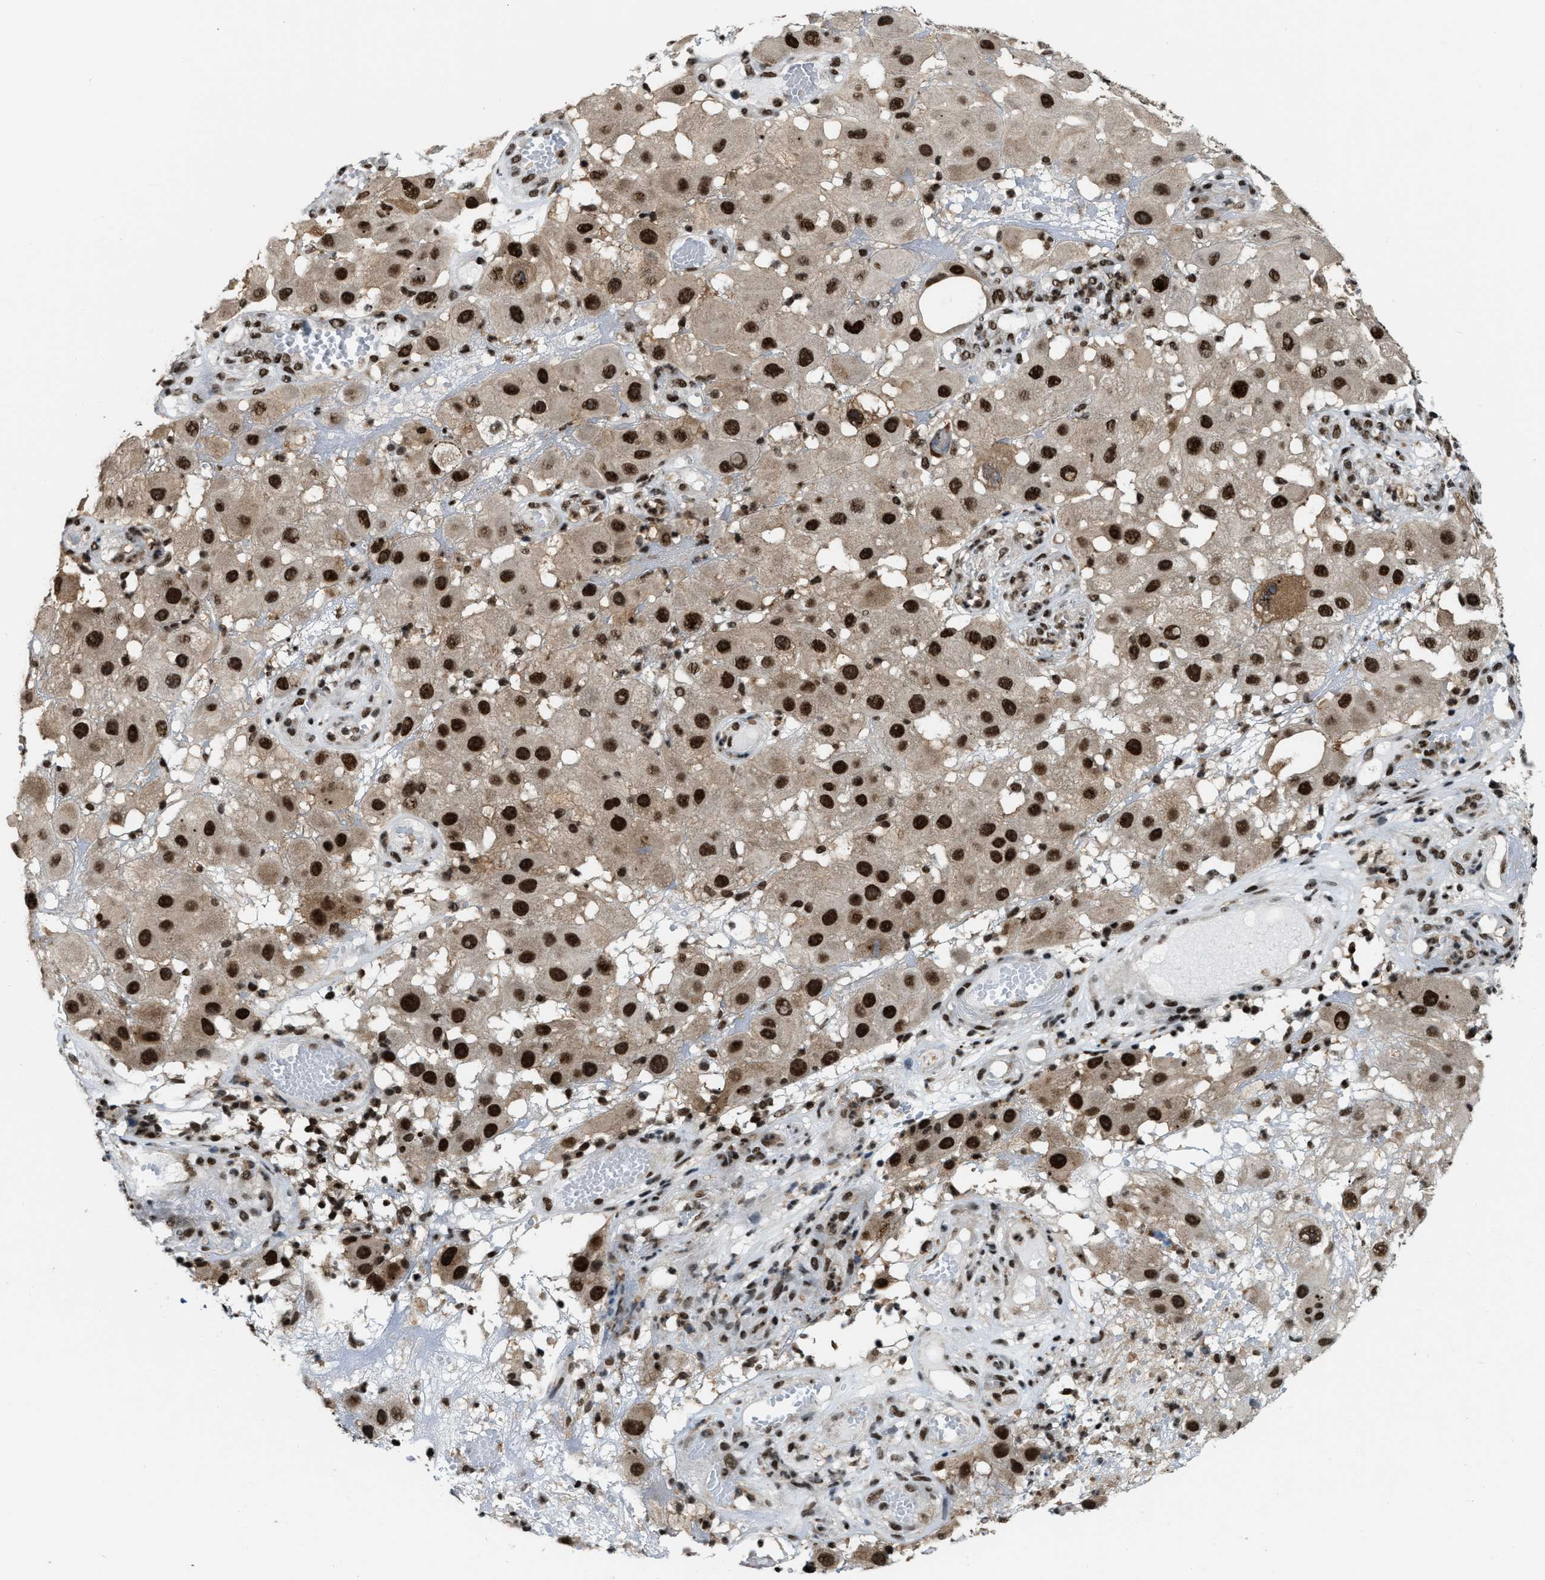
{"staining": {"intensity": "strong", "quantity": ">75%", "location": "nuclear"}, "tissue": "melanoma", "cell_type": "Tumor cells", "image_type": "cancer", "snomed": [{"axis": "morphology", "description": "Malignant melanoma, NOS"}, {"axis": "topography", "description": "Skin"}], "caption": "Melanoma stained with a brown dye displays strong nuclear positive staining in approximately >75% of tumor cells.", "gene": "NUMA1", "patient": {"sex": "female", "age": 81}}